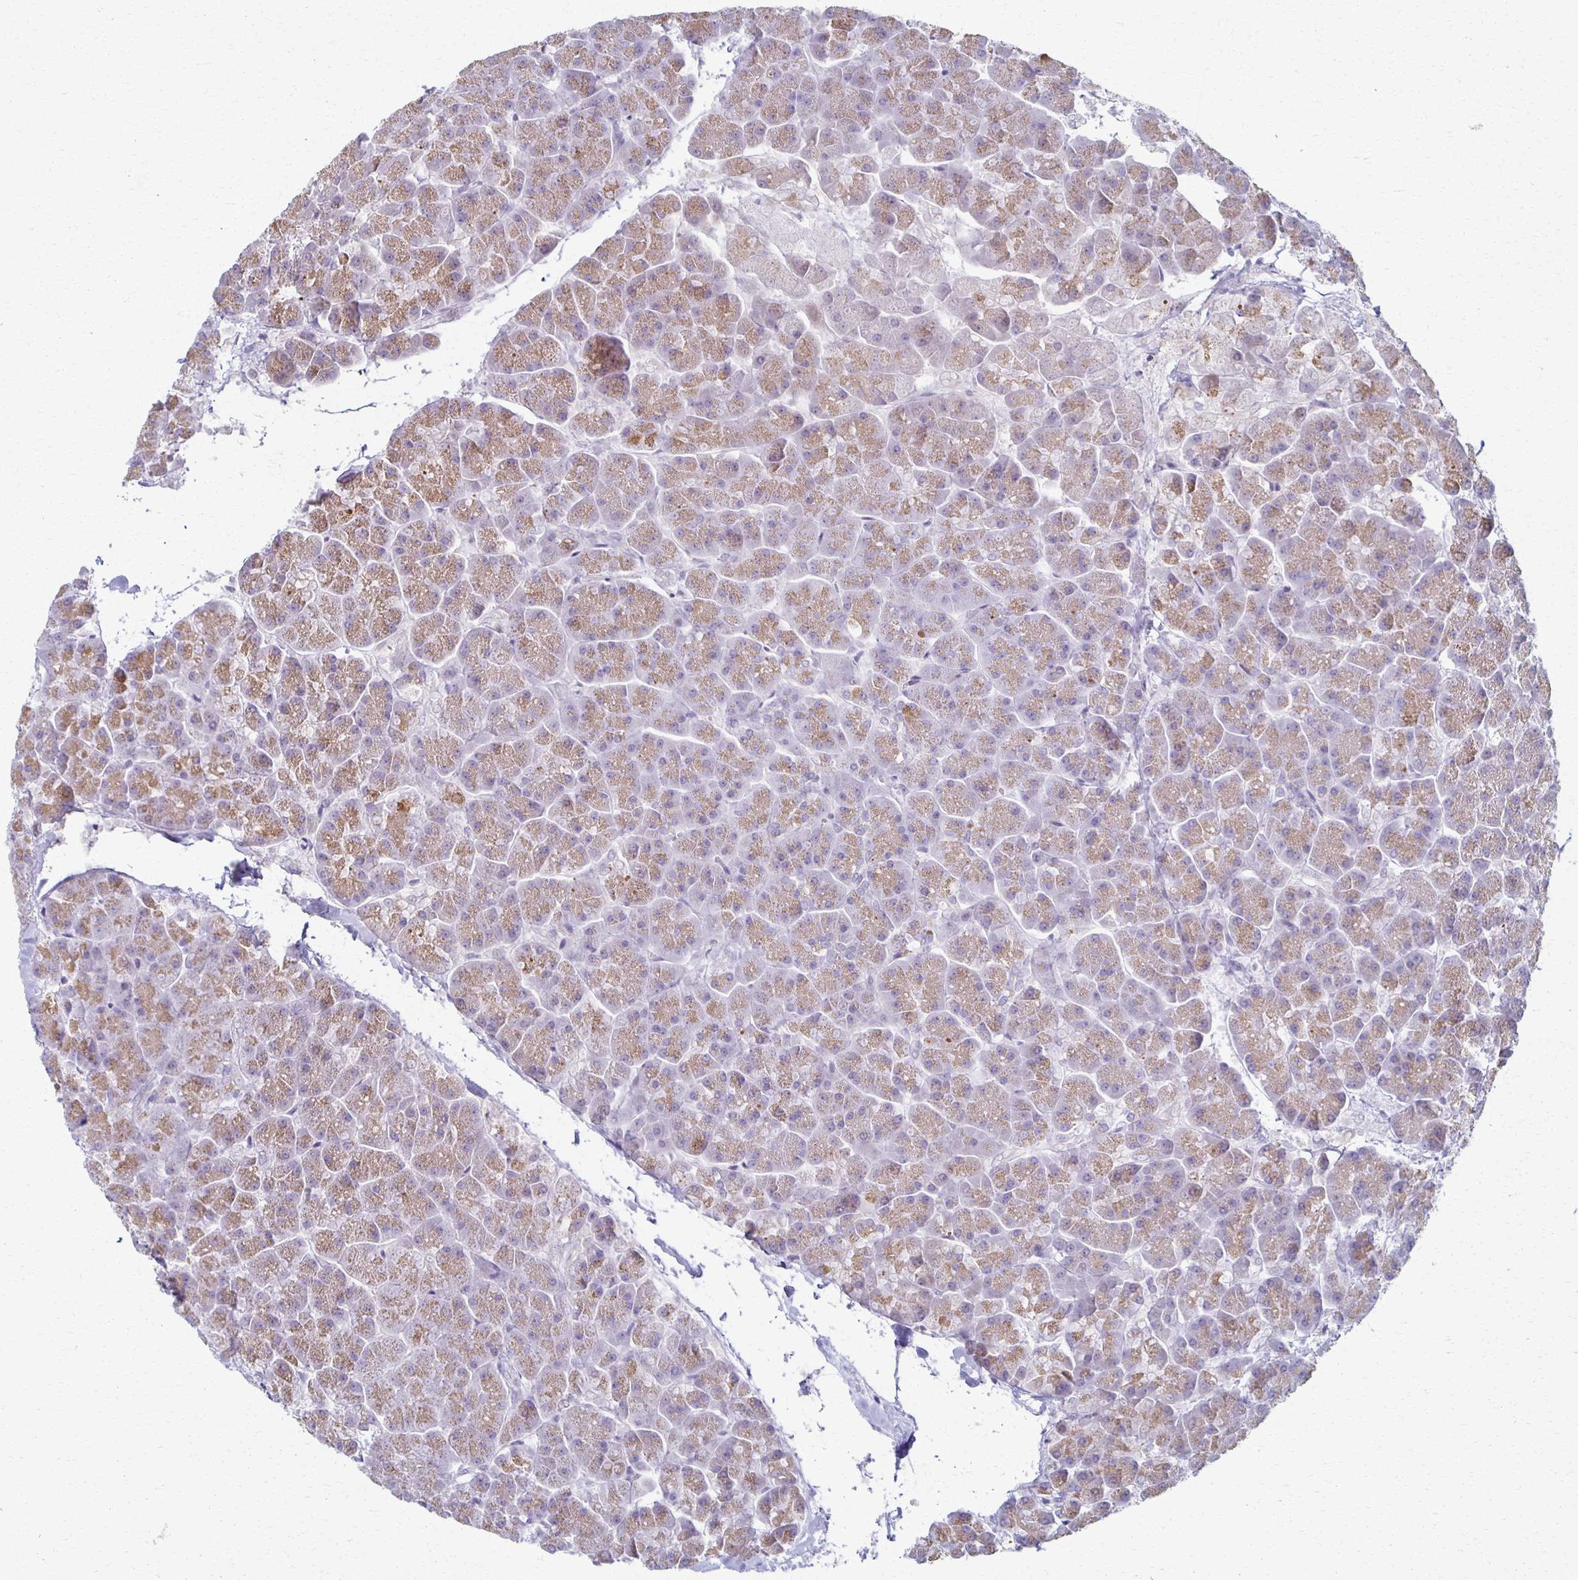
{"staining": {"intensity": "moderate", "quantity": "25%-75%", "location": "cytoplasmic/membranous"}, "tissue": "pancreas", "cell_type": "Exocrine glandular cells", "image_type": "normal", "snomed": [{"axis": "morphology", "description": "Normal tissue, NOS"}, {"axis": "topography", "description": "Pancreas"}, {"axis": "topography", "description": "Peripheral nerve tissue"}], "caption": "Brown immunohistochemical staining in benign human pancreas demonstrates moderate cytoplasmic/membranous expression in approximately 25%-75% of exocrine glandular cells.", "gene": "FOXO4", "patient": {"sex": "male", "age": 54}}